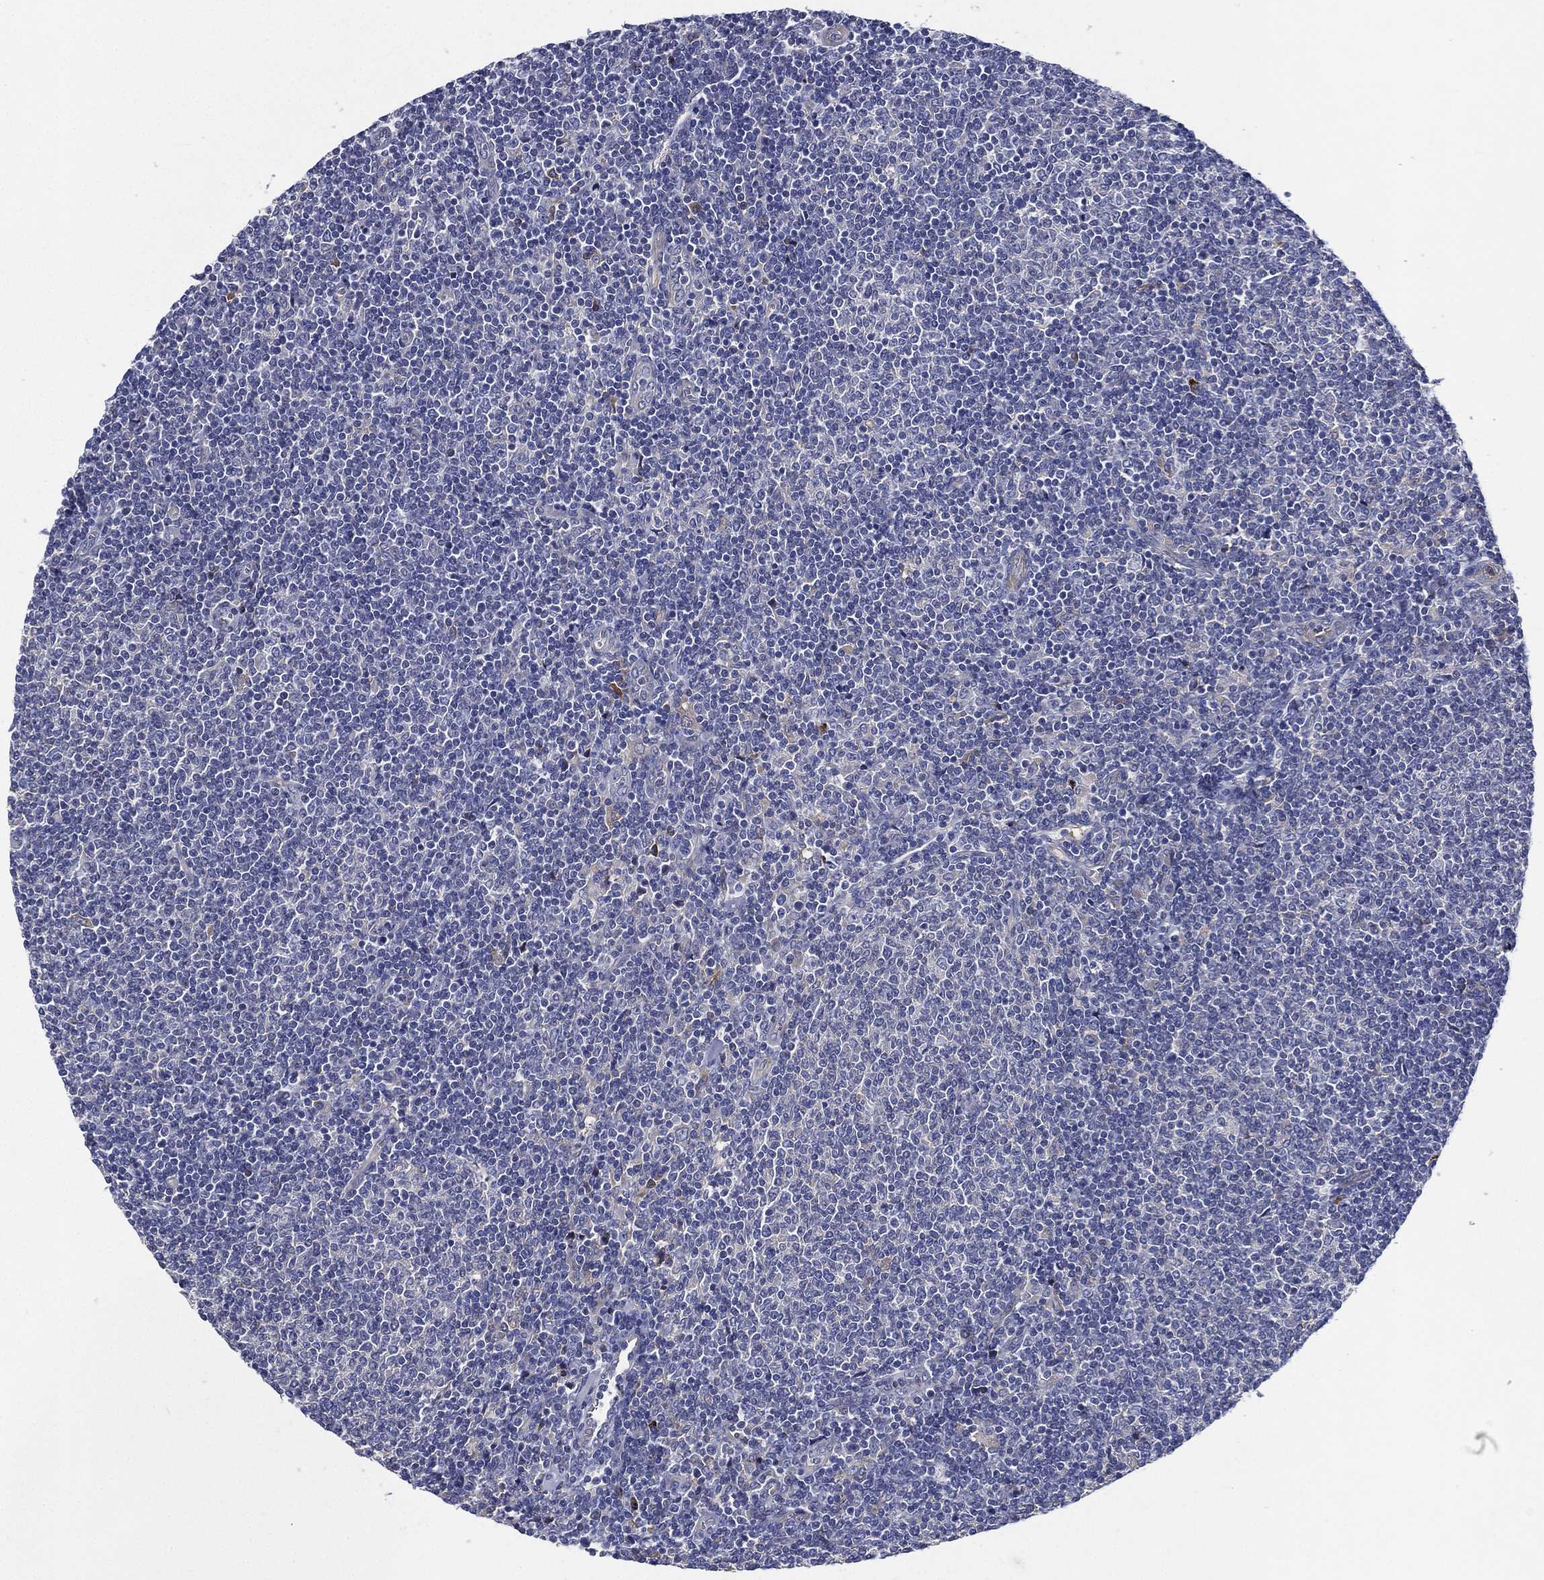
{"staining": {"intensity": "negative", "quantity": "none", "location": "none"}, "tissue": "lymphoma", "cell_type": "Tumor cells", "image_type": "cancer", "snomed": [{"axis": "morphology", "description": "Malignant lymphoma, non-Hodgkin's type, Low grade"}, {"axis": "topography", "description": "Lymph node"}], "caption": "Immunohistochemistry (IHC) image of neoplastic tissue: human malignant lymphoma, non-Hodgkin's type (low-grade) stained with DAB (3,3'-diaminobenzidine) shows no significant protein expression in tumor cells.", "gene": "TMPRSS11D", "patient": {"sex": "male", "age": 52}}